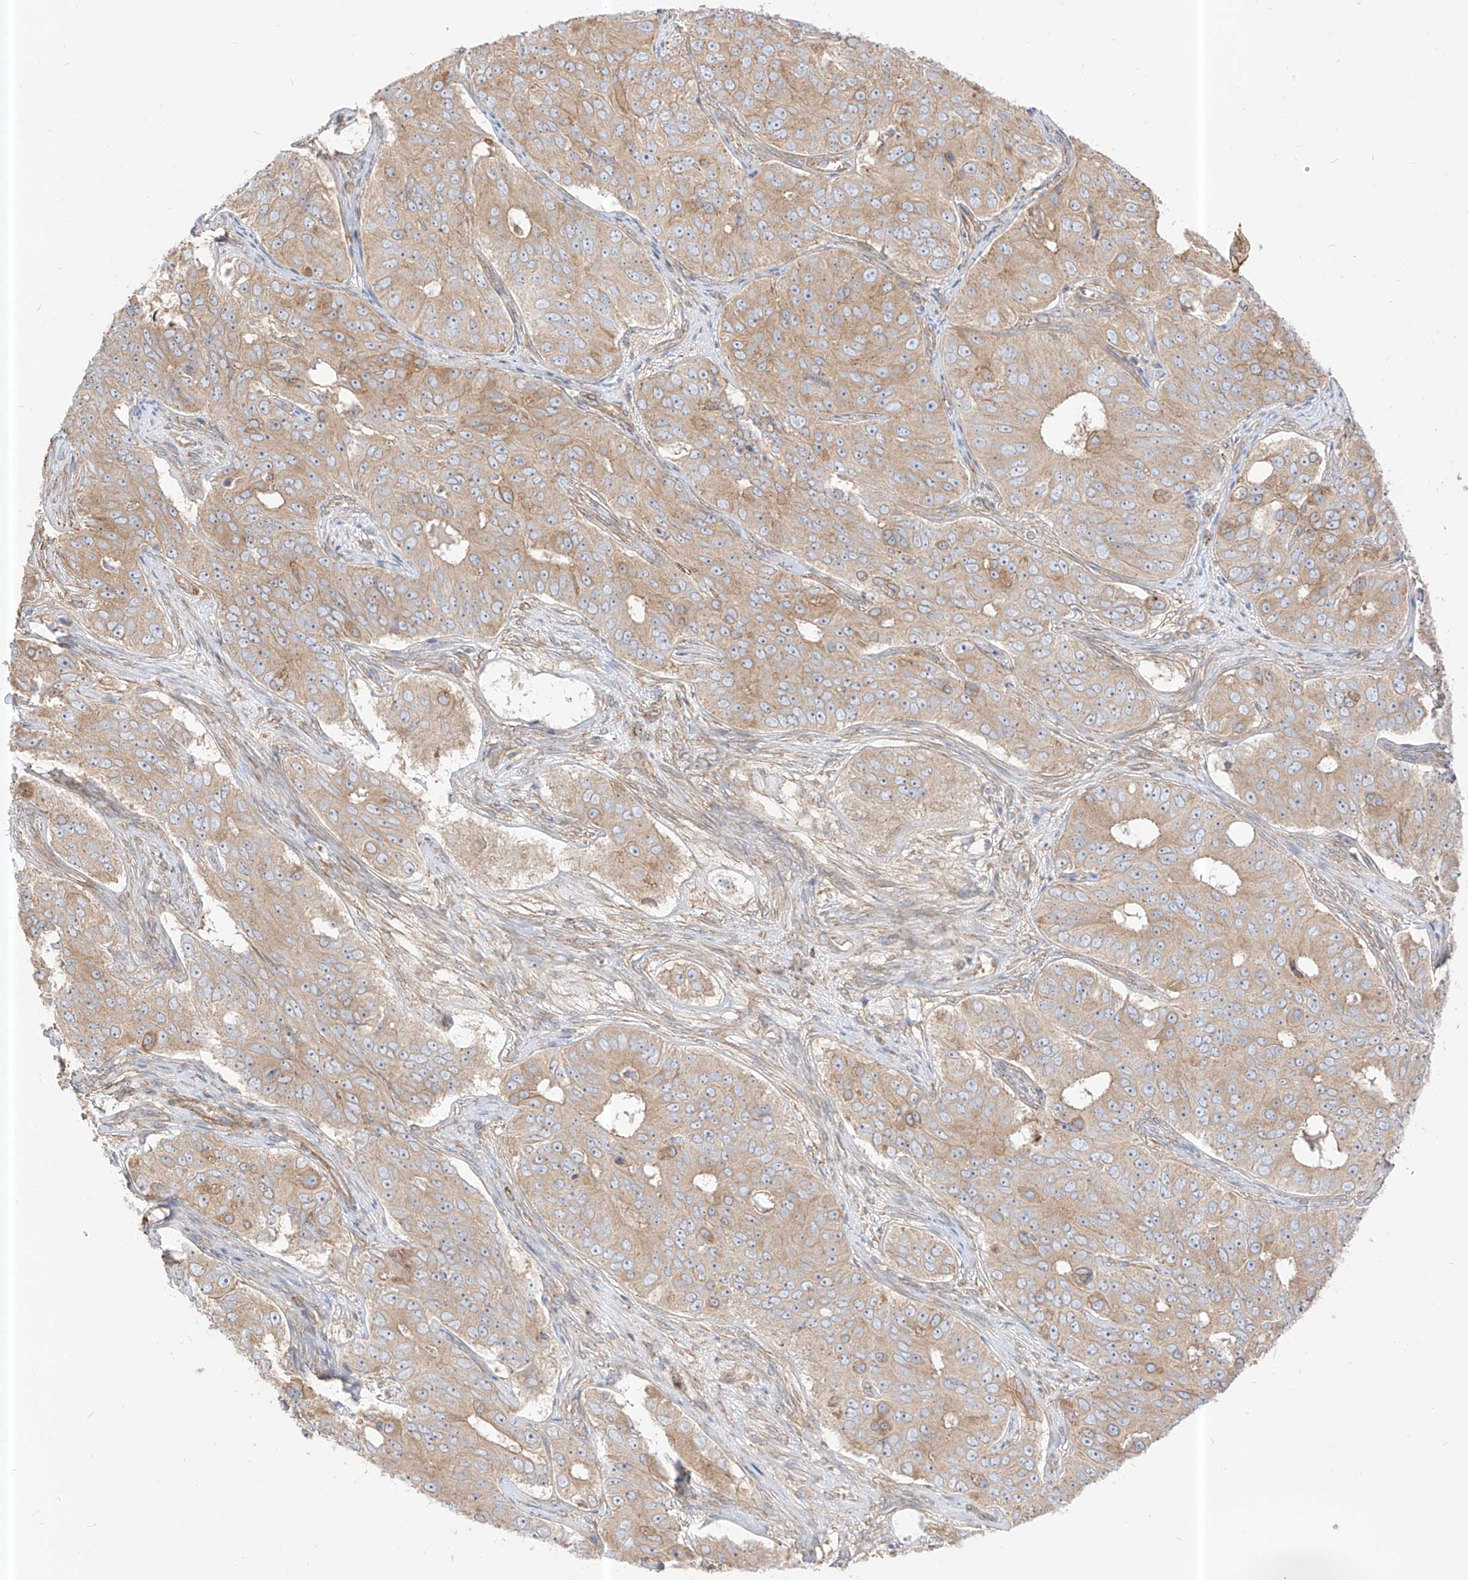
{"staining": {"intensity": "weak", "quantity": ">75%", "location": "cytoplasmic/membranous"}, "tissue": "ovarian cancer", "cell_type": "Tumor cells", "image_type": "cancer", "snomed": [{"axis": "morphology", "description": "Carcinoma, endometroid"}, {"axis": "topography", "description": "Ovary"}], "caption": "Brown immunohistochemical staining in human ovarian endometroid carcinoma displays weak cytoplasmic/membranous positivity in about >75% of tumor cells.", "gene": "PLCL1", "patient": {"sex": "female", "age": 51}}